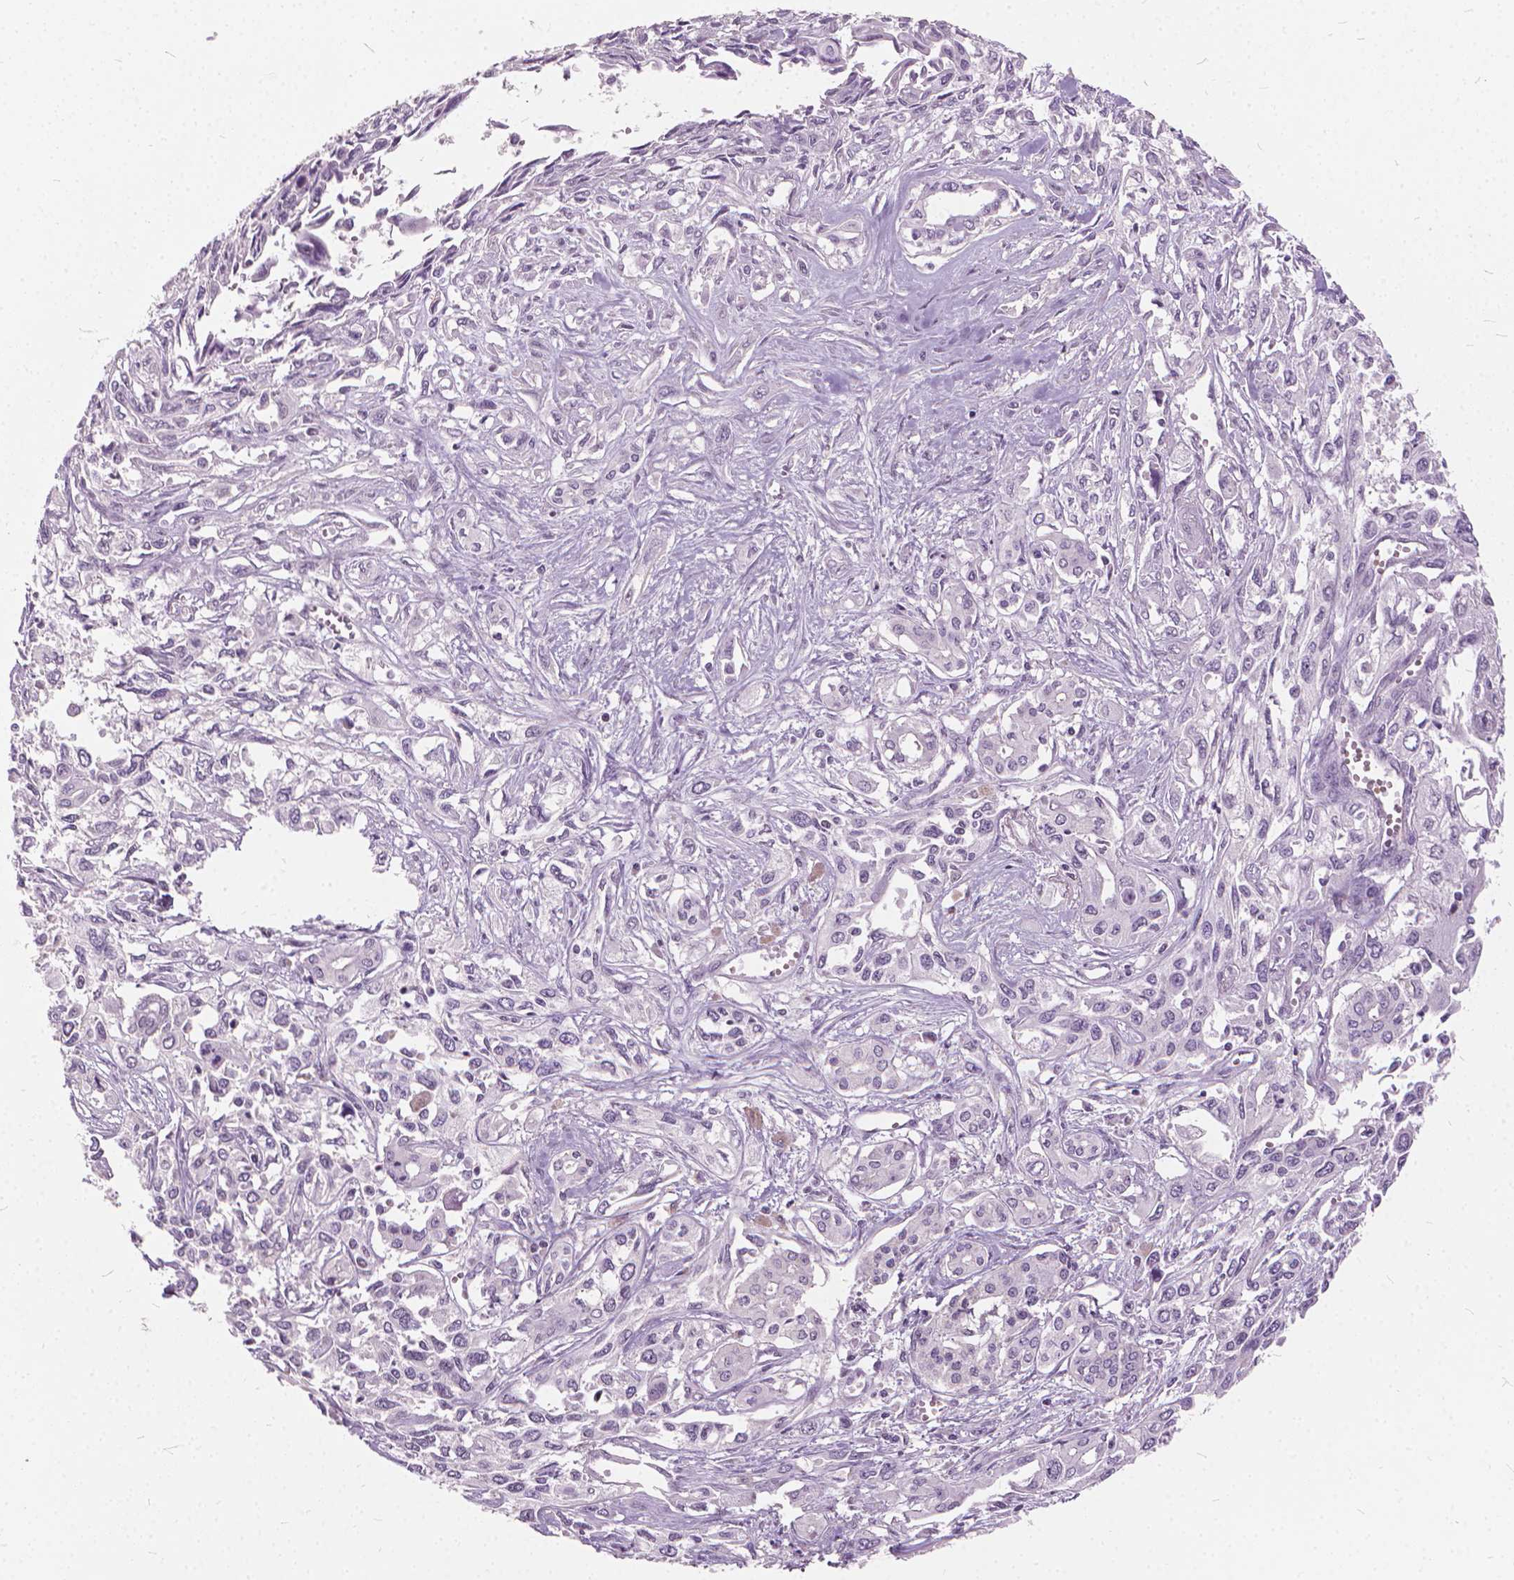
{"staining": {"intensity": "weak", "quantity": "<25%", "location": "nuclear"}, "tissue": "pancreatic cancer", "cell_type": "Tumor cells", "image_type": "cancer", "snomed": [{"axis": "morphology", "description": "Adenocarcinoma, NOS"}, {"axis": "topography", "description": "Pancreas"}], "caption": "Protein analysis of pancreatic cancer displays no significant staining in tumor cells. Brightfield microscopy of IHC stained with DAB (3,3'-diaminobenzidine) (brown) and hematoxylin (blue), captured at high magnification.", "gene": "STAT5B", "patient": {"sex": "female", "age": 55}}